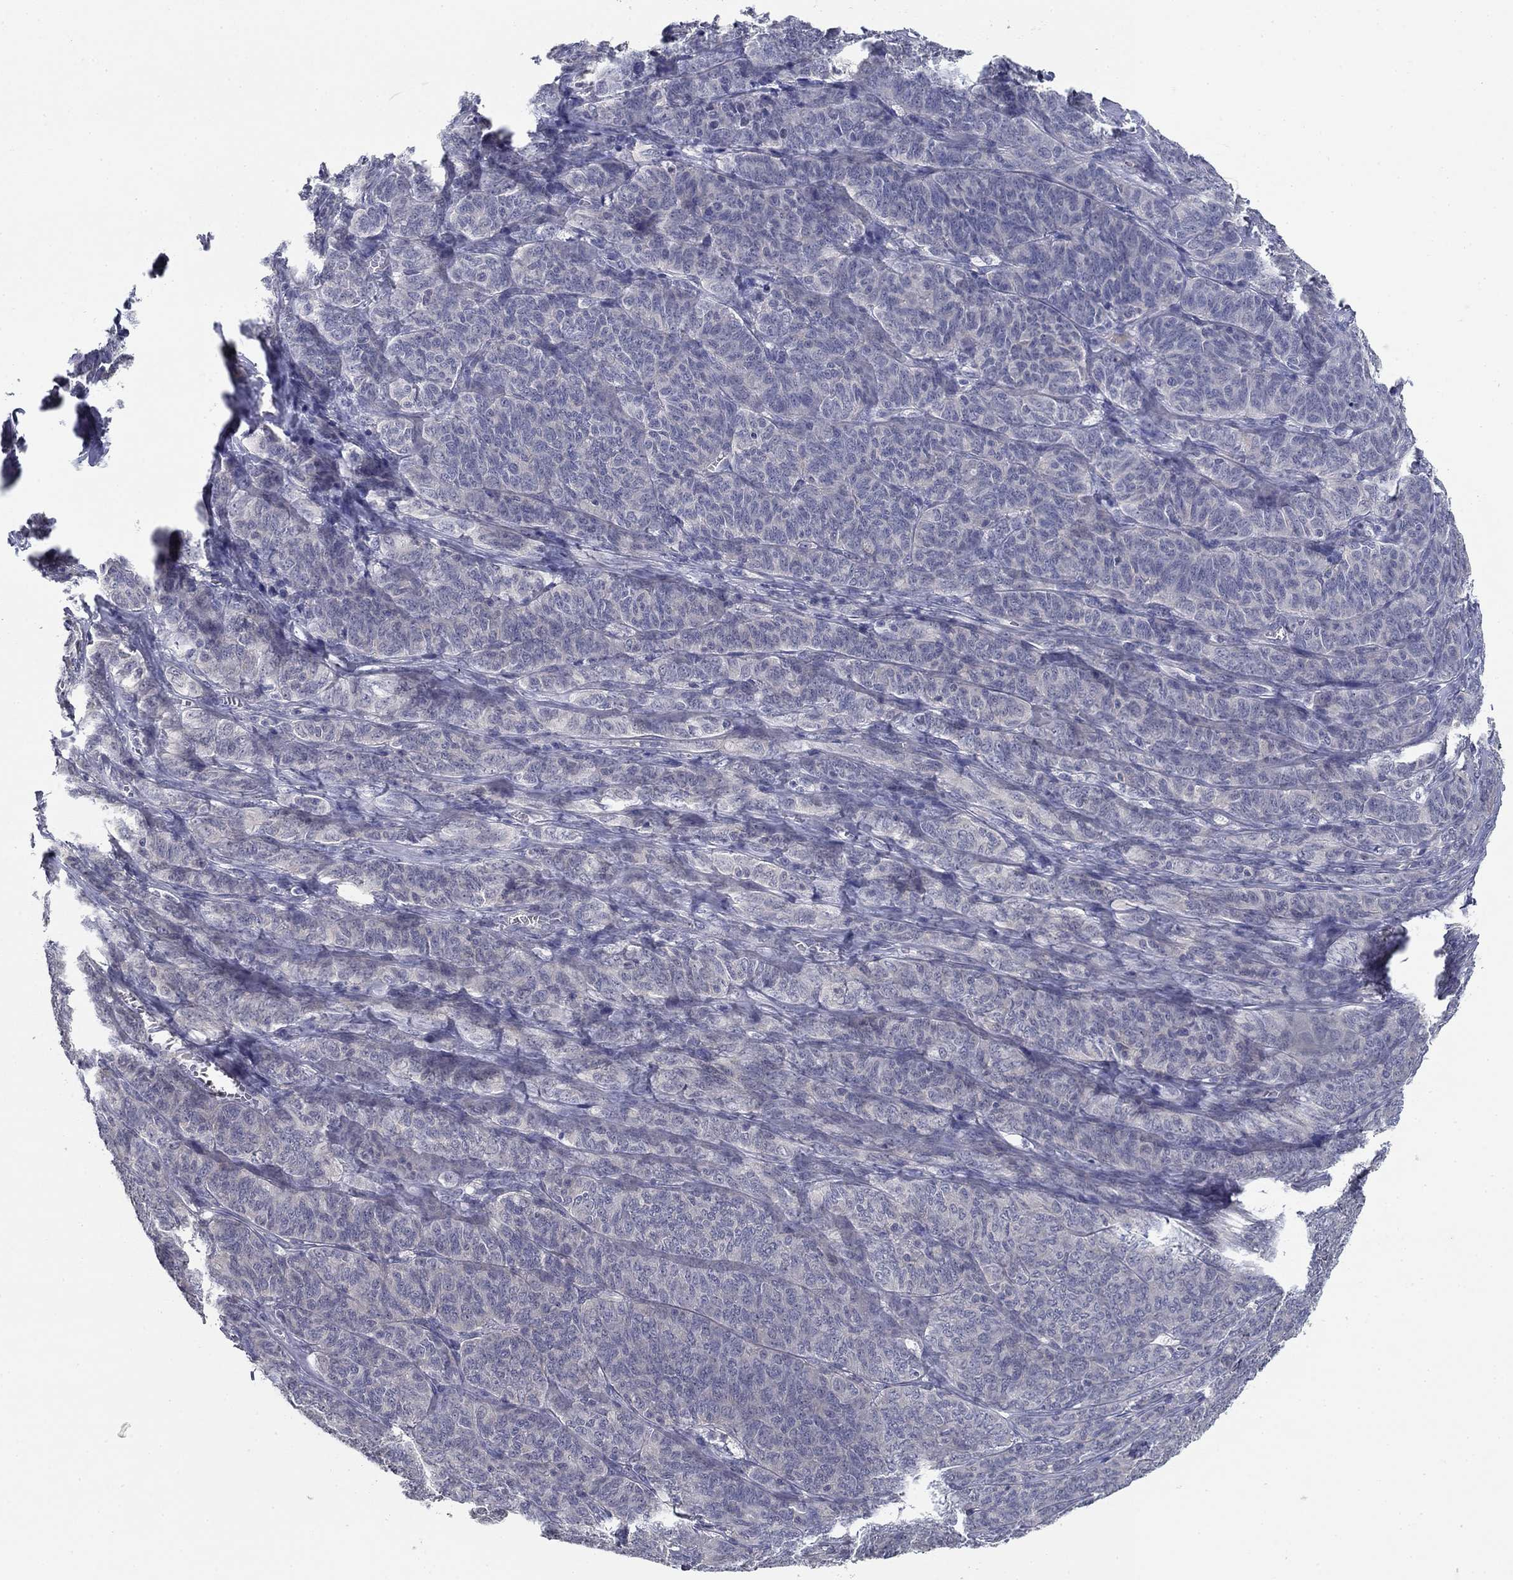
{"staining": {"intensity": "negative", "quantity": "none", "location": "none"}, "tissue": "ovarian cancer", "cell_type": "Tumor cells", "image_type": "cancer", "snomed": [{"axis": "morphology", "description": "Carcinoma, endometroid"}, {"axis": "topography", "description": "Ovary"}], "caption": "Histopathology image shows no significant protein expression in tumor cells of ovarian cancer (endometroid carcinoma).", "gene": "GRK7", "patient": {"sex": "female", "age": 80}}